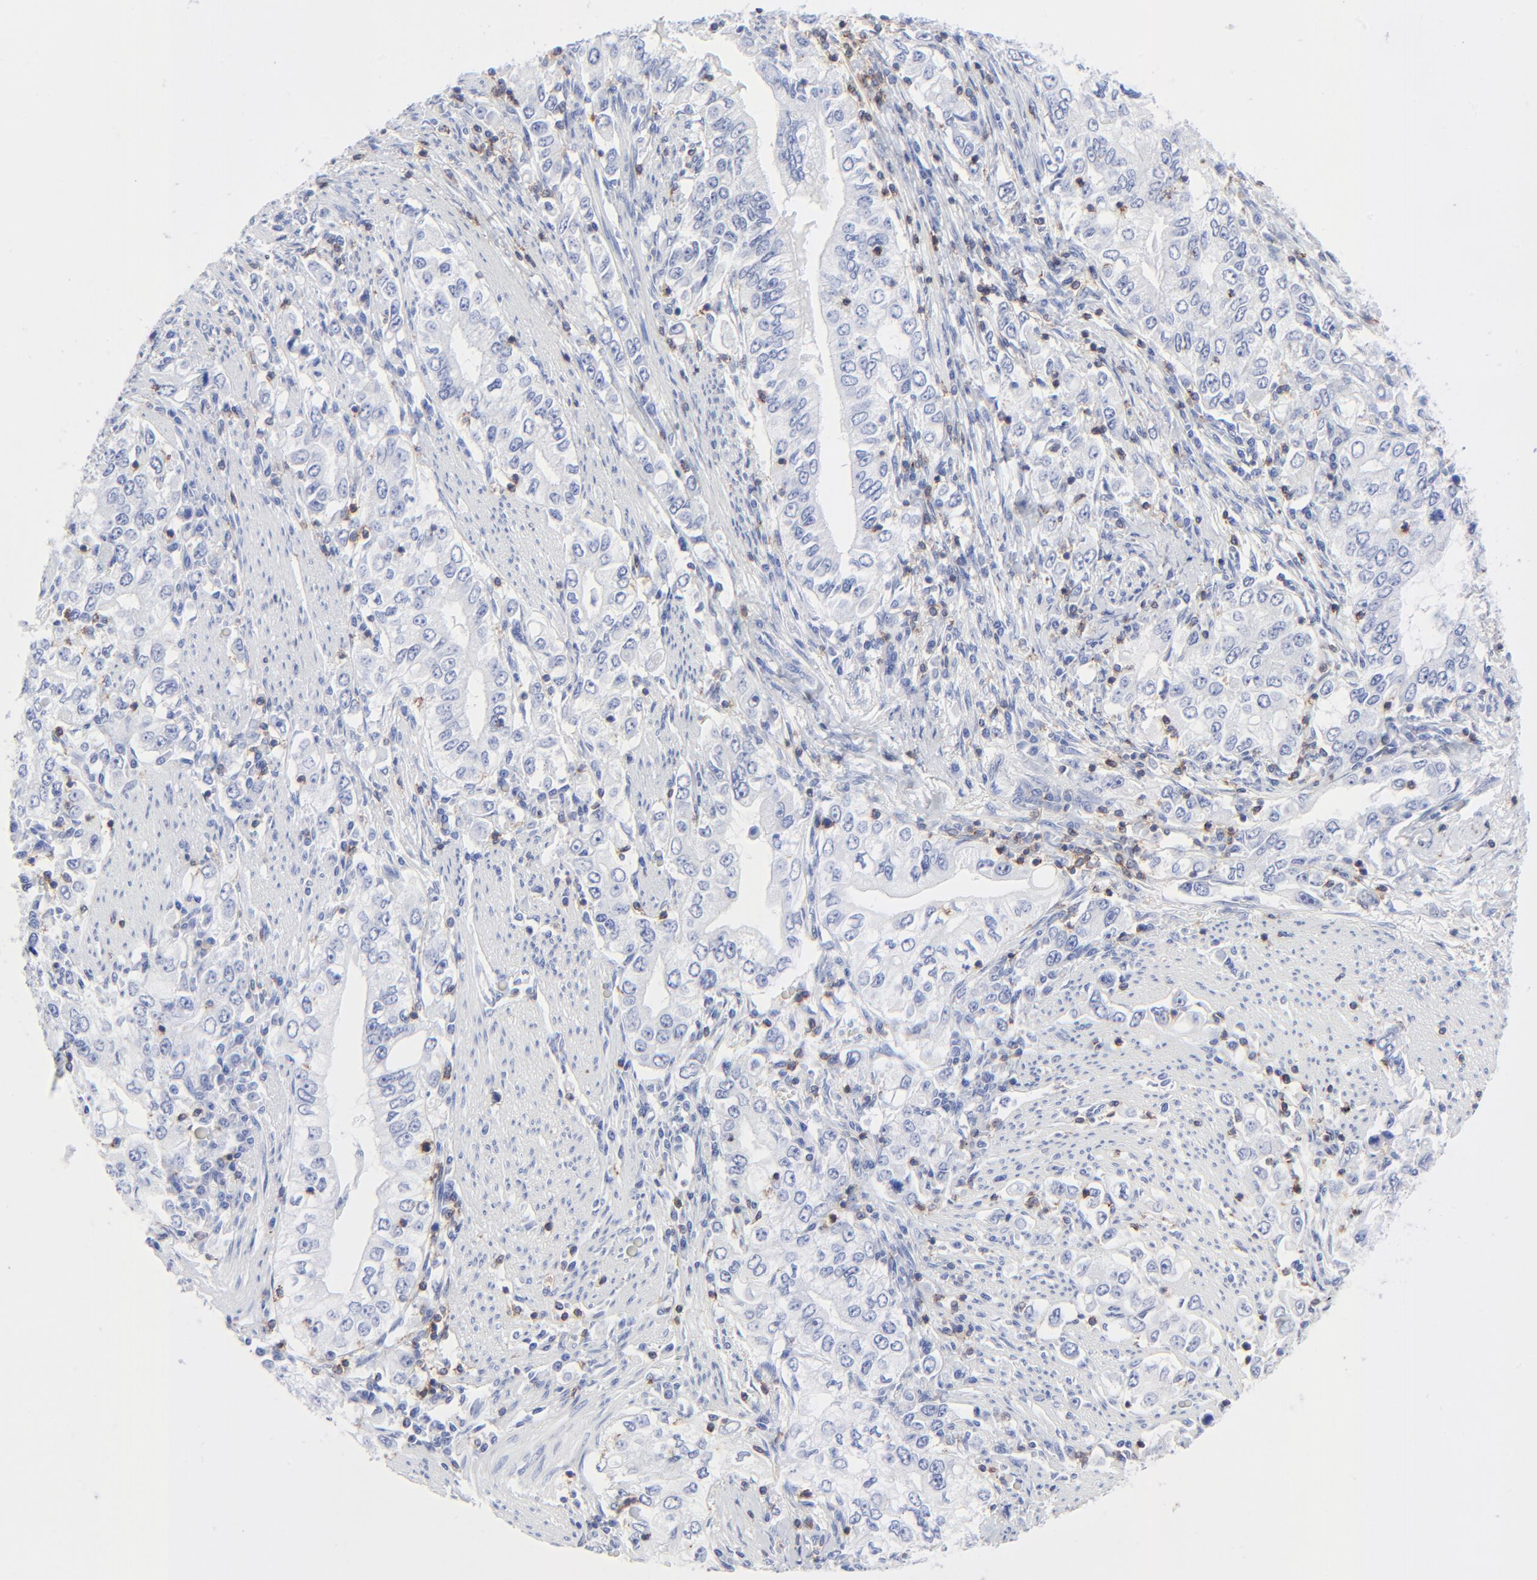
{"staining": {"intensity": "negative", "quantity": "none", "location": "none"}, "tissue": "stomach cancer", "cell_type": "Tumor cells", "image_type": "cancer", "snomed": [{"axis": "morphology", "description": "Adenocarcinoma, NOS"}, {"axis": "topography", "description": "Stomach, lower"}], "caption": "There is no significant expression in tumor cells of stomach cancer (adenocarcinoma).", "gene": "LCK", "patient": {"sex": "female", "age": 72}}